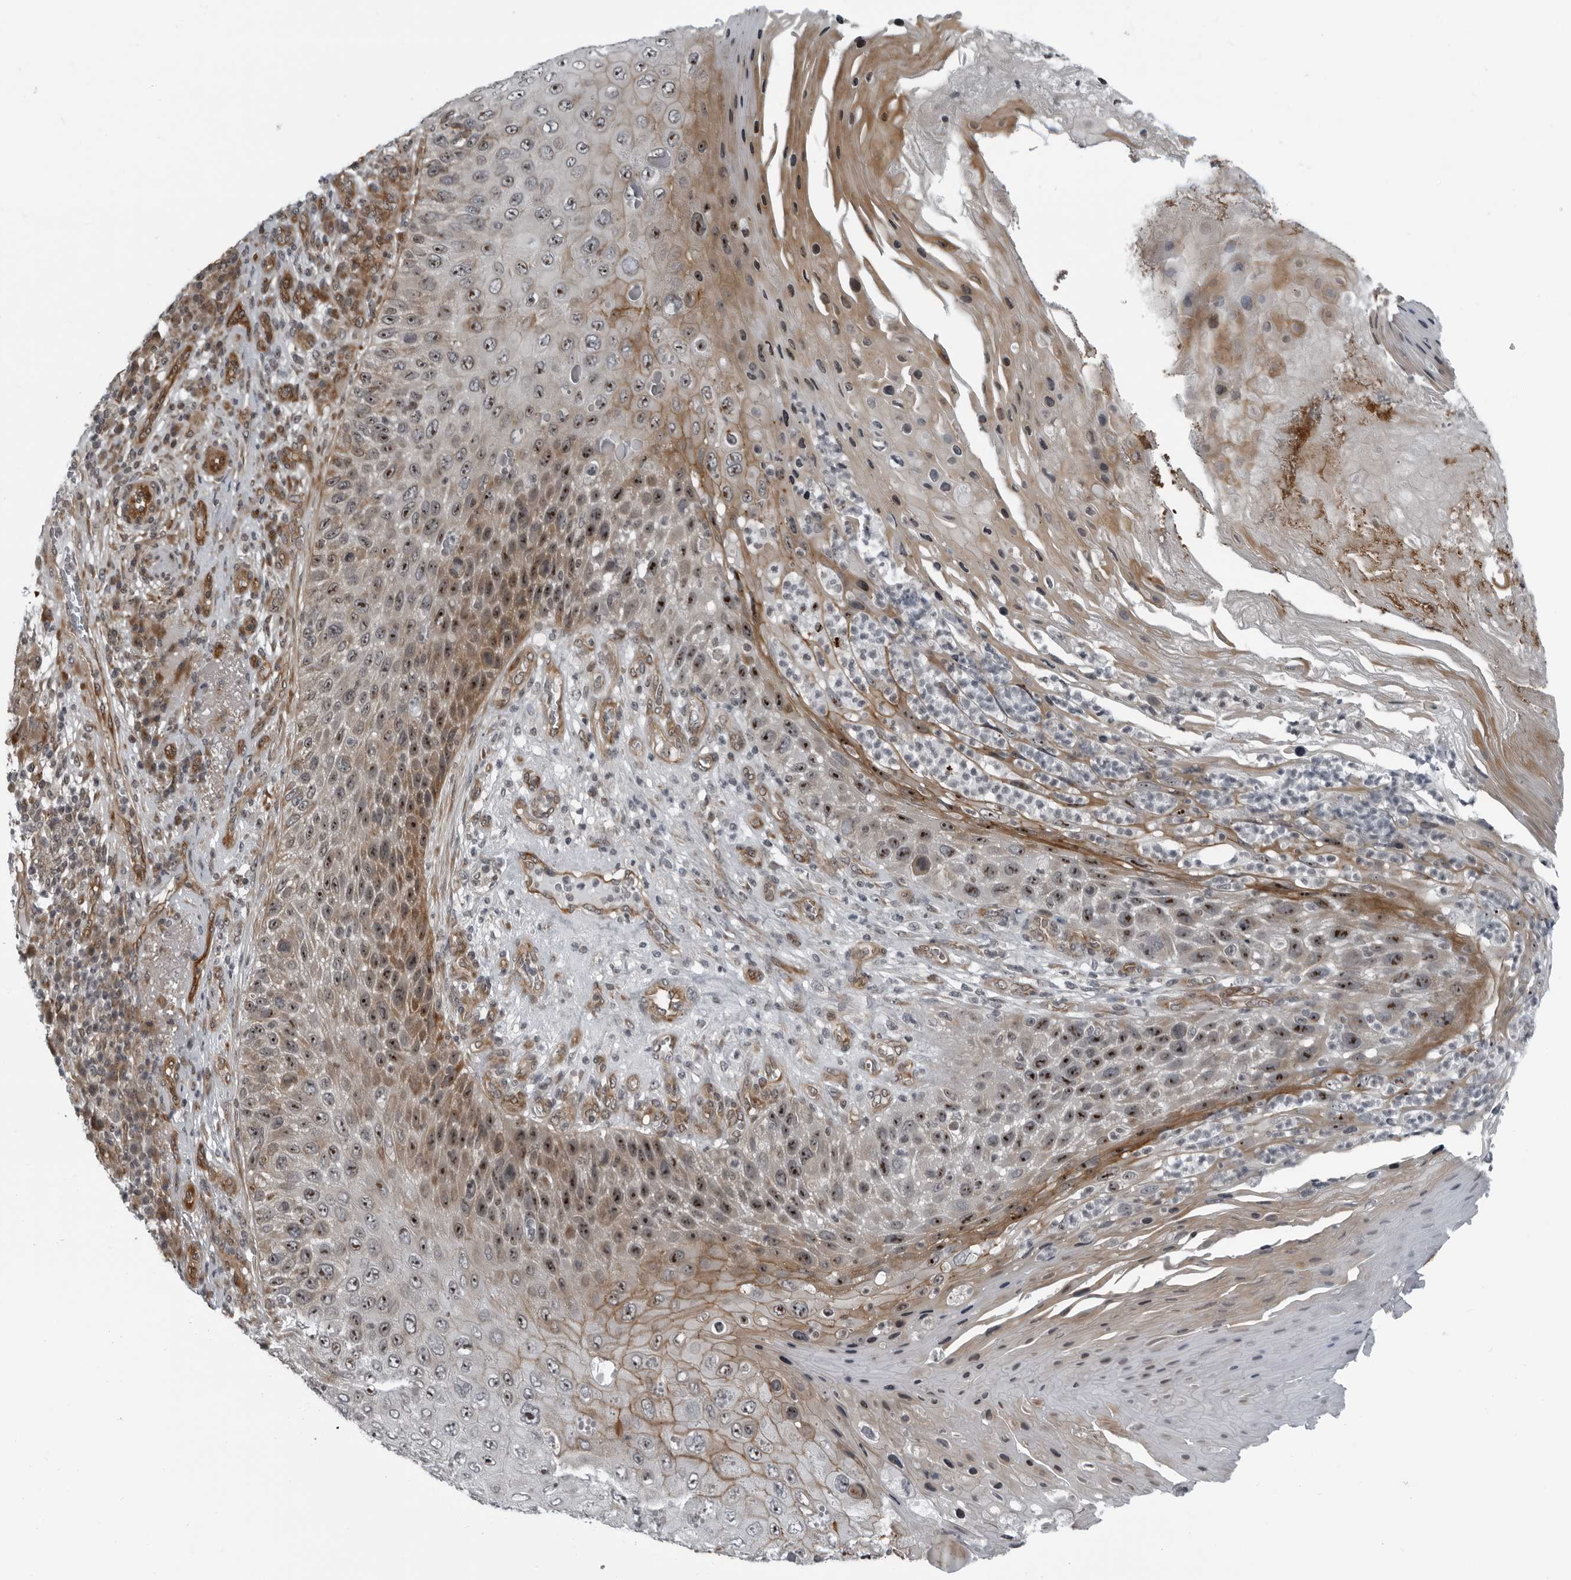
{"staining": {"intensity": "moderate", "quantity": ">75%", "location": "cytoplasmic/membranous,nuclear"}, "tissue": "skin cancer", "cell_type": "Tumor cells", "image_type": "cancer", "snomed": [{"axis": "morphology", "description": "Squamous cell carcinoma, NOS"}, {"axis": "topography", "description": "Skin"}], "caption": "Protein expression analysis of human skin squamous cell carcinoma reveals moderate cytoplasmic/membranous and nuclear positivity in approximately >75% of tumor cells. (DAB (3,3'-diaminobenzidine) = brown stain, brightfield microscopy at high magnification).", "gene": "FAM102B", "patient": {"sex": "female", "age": 88}}